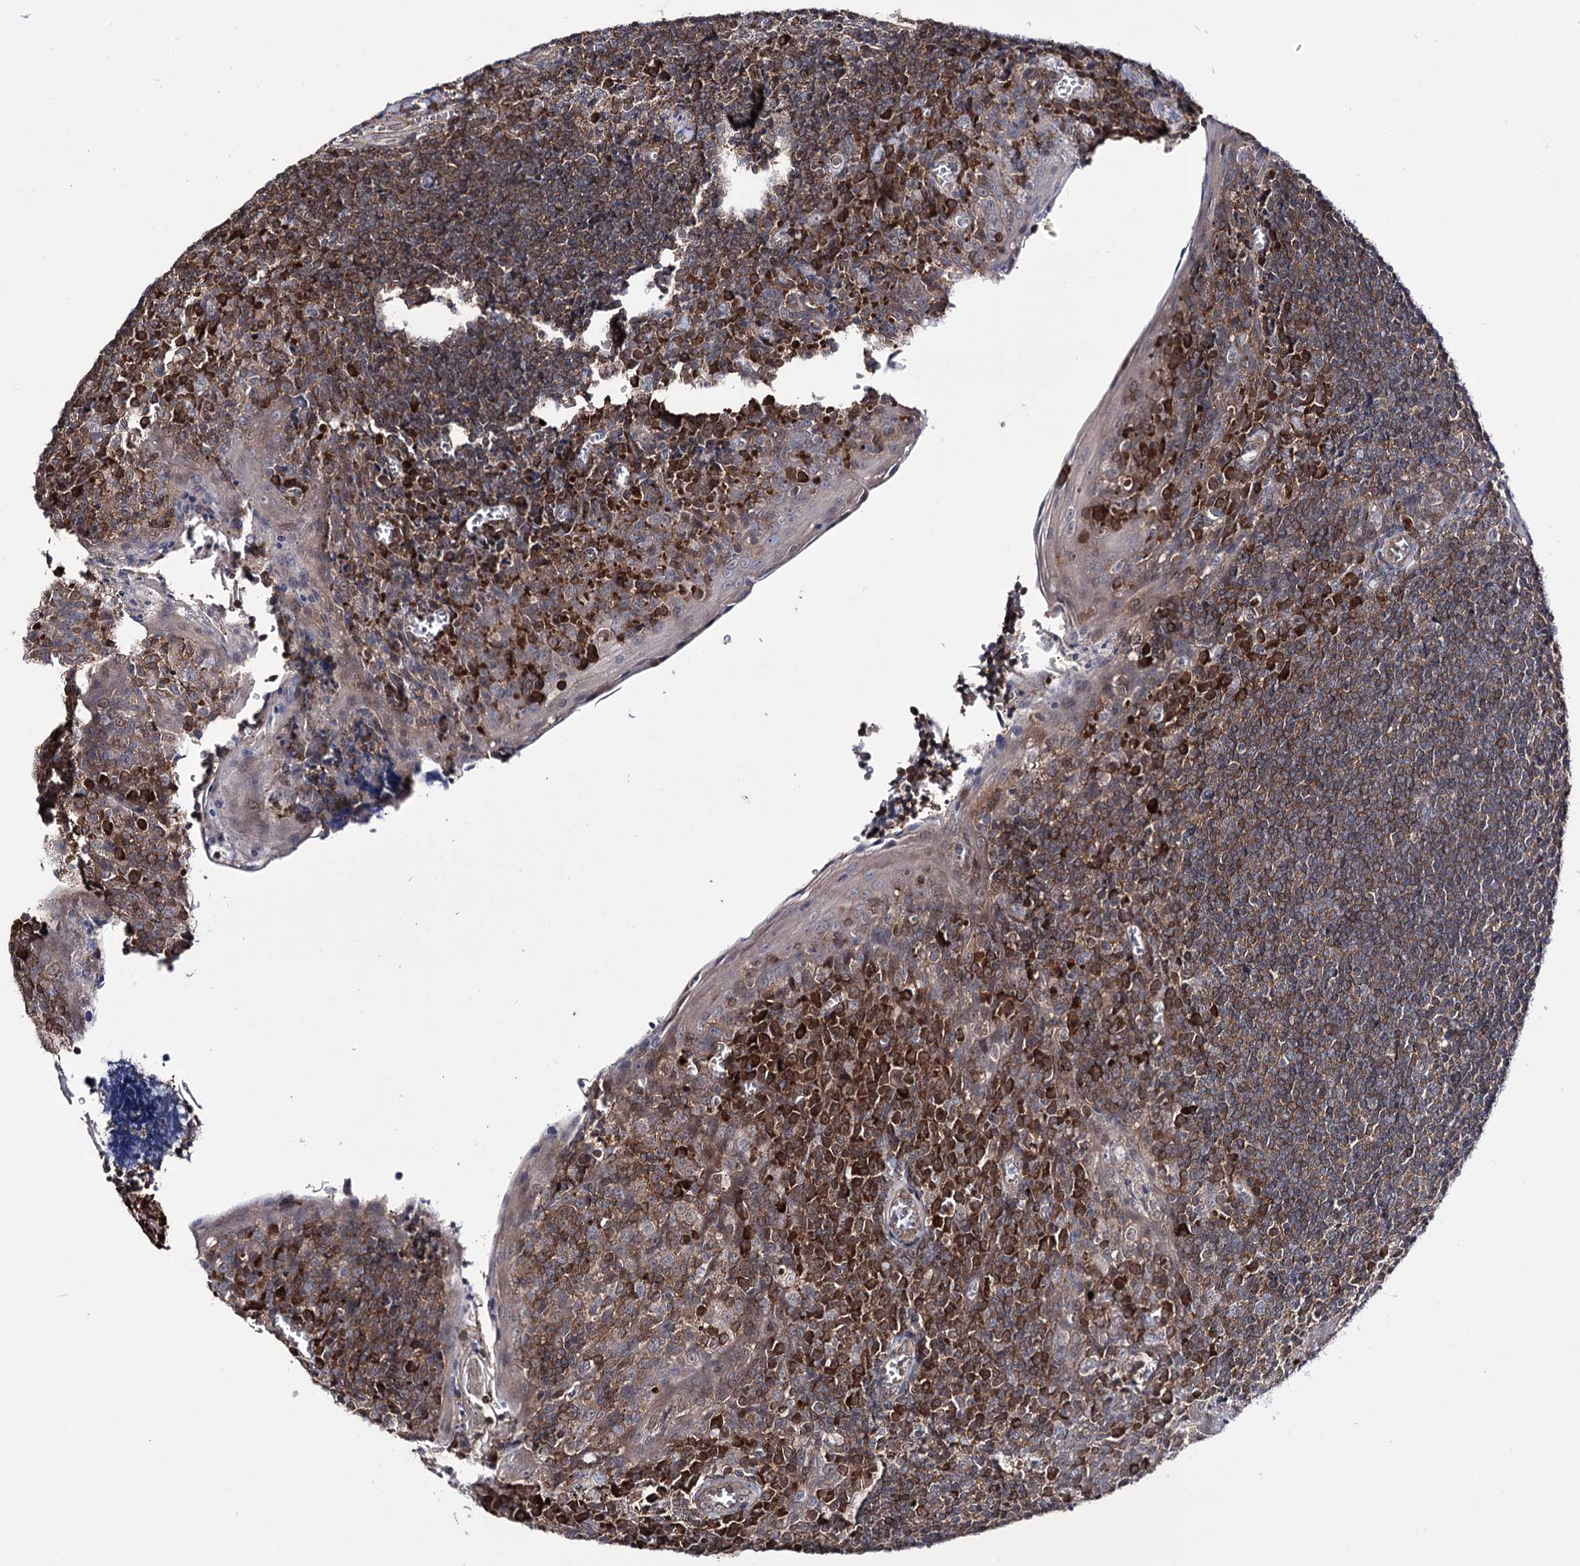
{"staining": {"intensity": "strong", "quantity": "<25%", "location": "cytoplasmic/membranous"}, "tissue": "tonsil", "cell_type": "Germinal center cells", "image_type": "normal", "snomed": [{"axis": "morphology", "description": "Normal tissue, NOS"}, {"axis": "topography", "description": "Tonsil"}], "caption": "Normal tonsil was stained to show a protein in brown. There is medium levels of strong cytoplasmic/membranous positivity in about <25% of germinal center cells. The protein is stained brown, and the nuclei are stained in blue (DAB (3,3'-diaminobenzidine) IHC with brightfield microscopy, high magnification).", "gene": "PTER", "patient": {"sex": "male", "age": 27}}